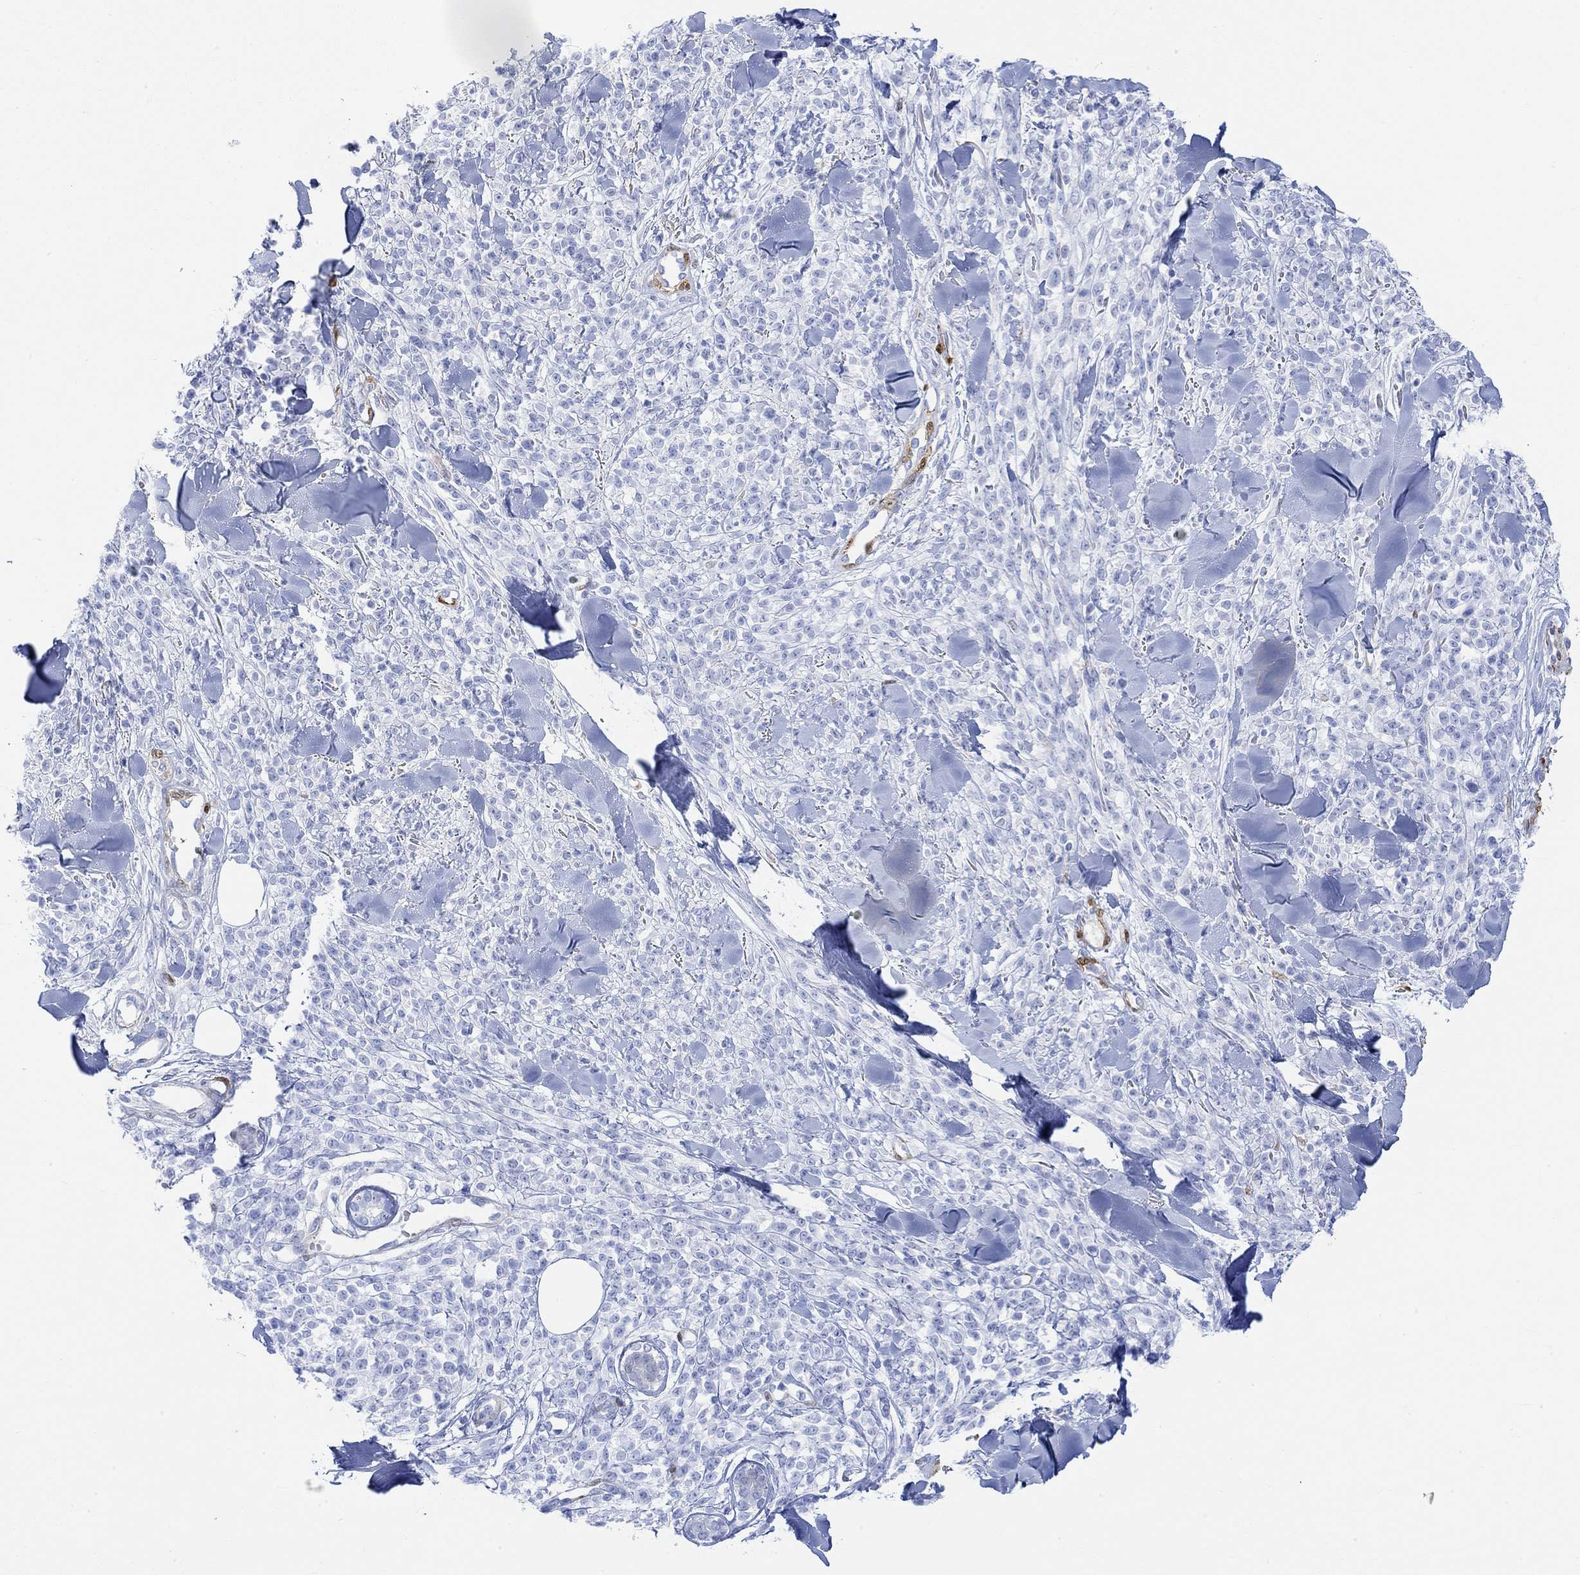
{"staining": {"intensity": "negative", "quantity": "none", "location": "none"}, "tissue": "melanoma", "cell_type": "Tumor cells", "image_type": "cancer", "snomed": [{"axis": "morphology", "description": "Malignant melanoma, NOS"}, {"axis": "topography", "description": "Skin"}, {"axis": "topography", "description": "Skin of trunk"}], "caption": "The image exhibits no significant staining in tumor cells of melanoma. The staining is performed using DAB brown chromogen with nuclei counter-stained in using hematoxylin.", "gene": "TPPP3", "patient": {"sex": "male", "age": 74}}